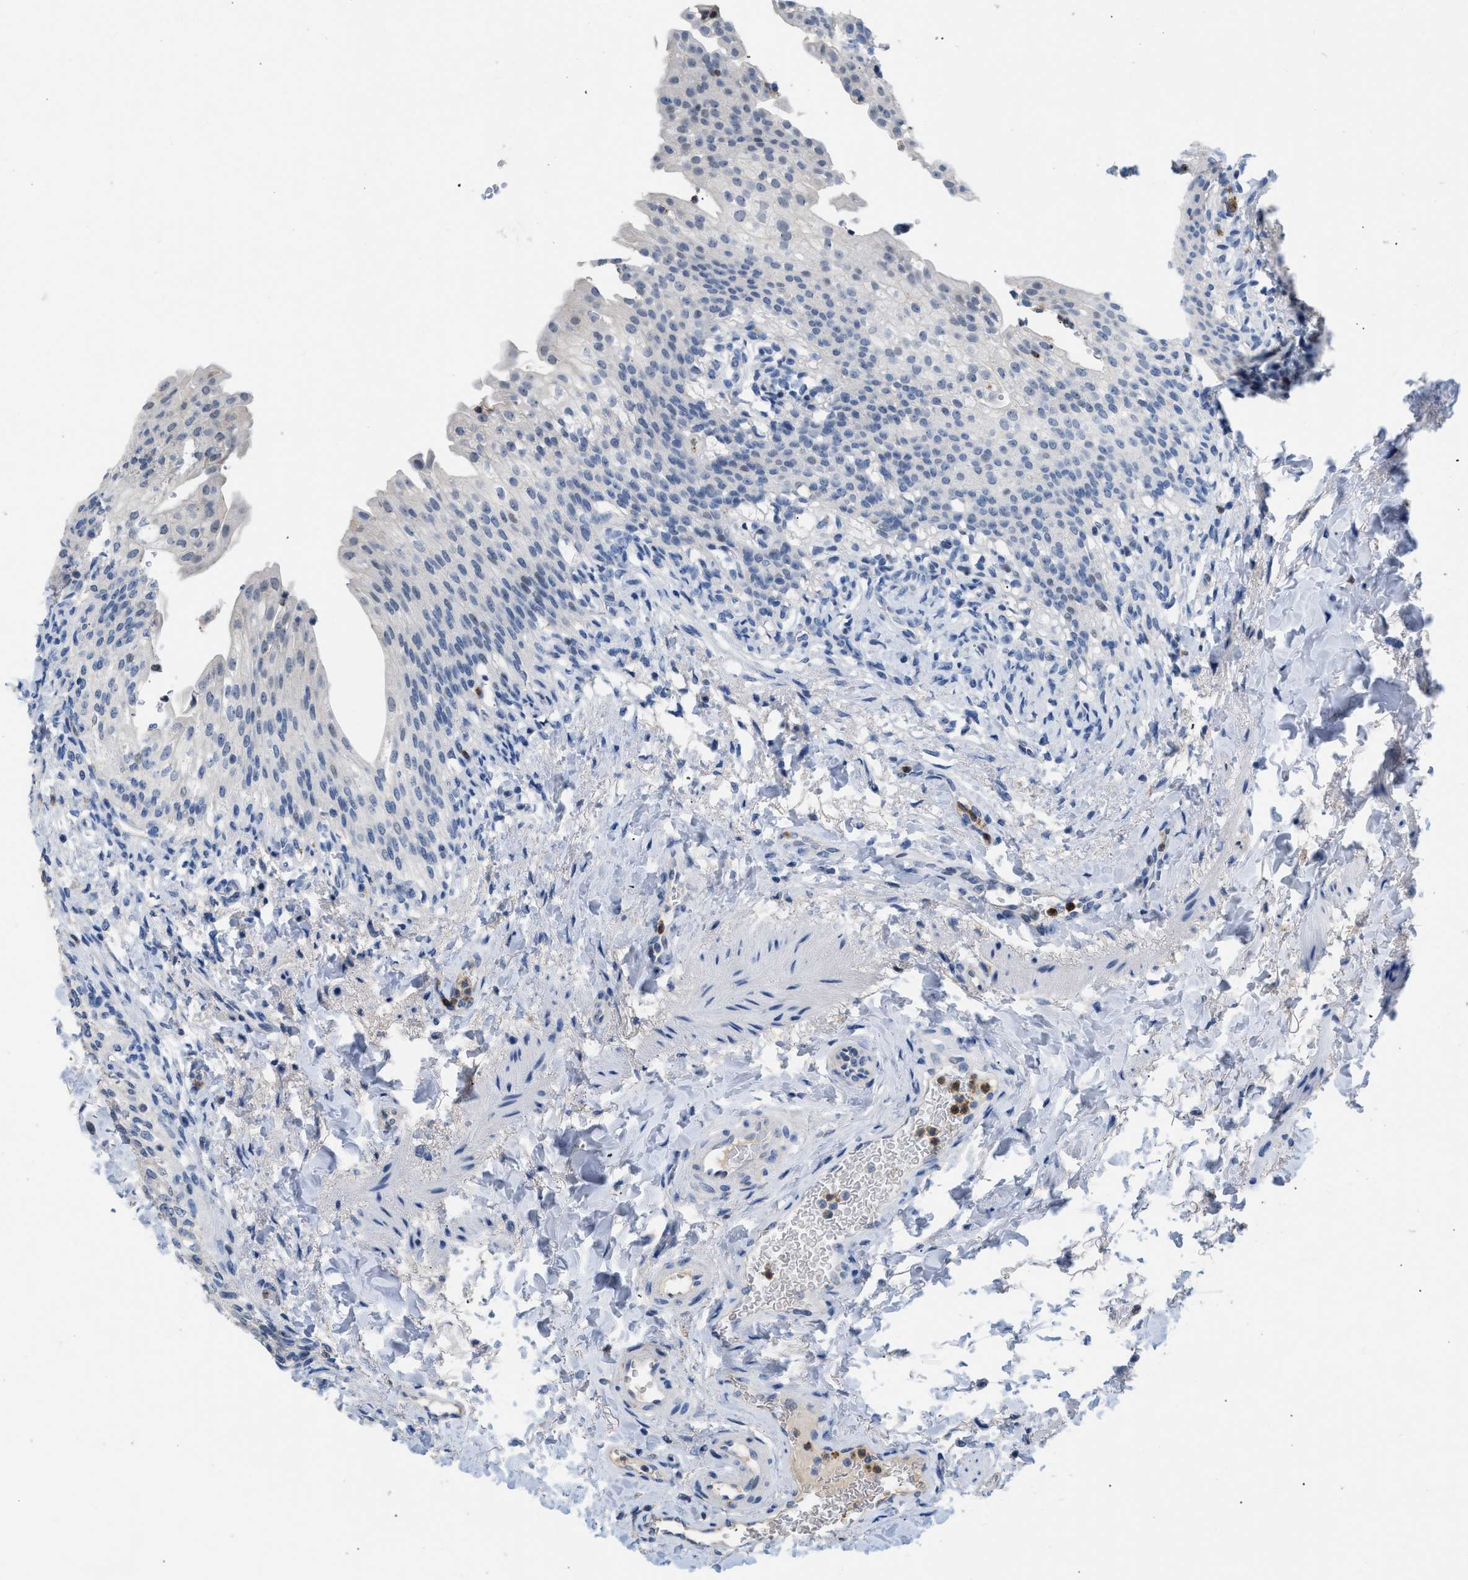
{"staining": {"intensity": "weak", "quantity": "<25%", "location": "nuclear"}, "tissue": "urinary bladder", "cell_type": "Urothelial cells", "image_type": "normal", "snomed": [{"axis": "morphology", "description": "Normal tissue, NOS"}, {"axis": "topography", "description": "Urinary bladder"}], "caption": "Urothelial cells show no significant protein expression in unremarkable urinary bladder.", "gene": "BOLL", "patient": {"sex": "female", "age": 60}}